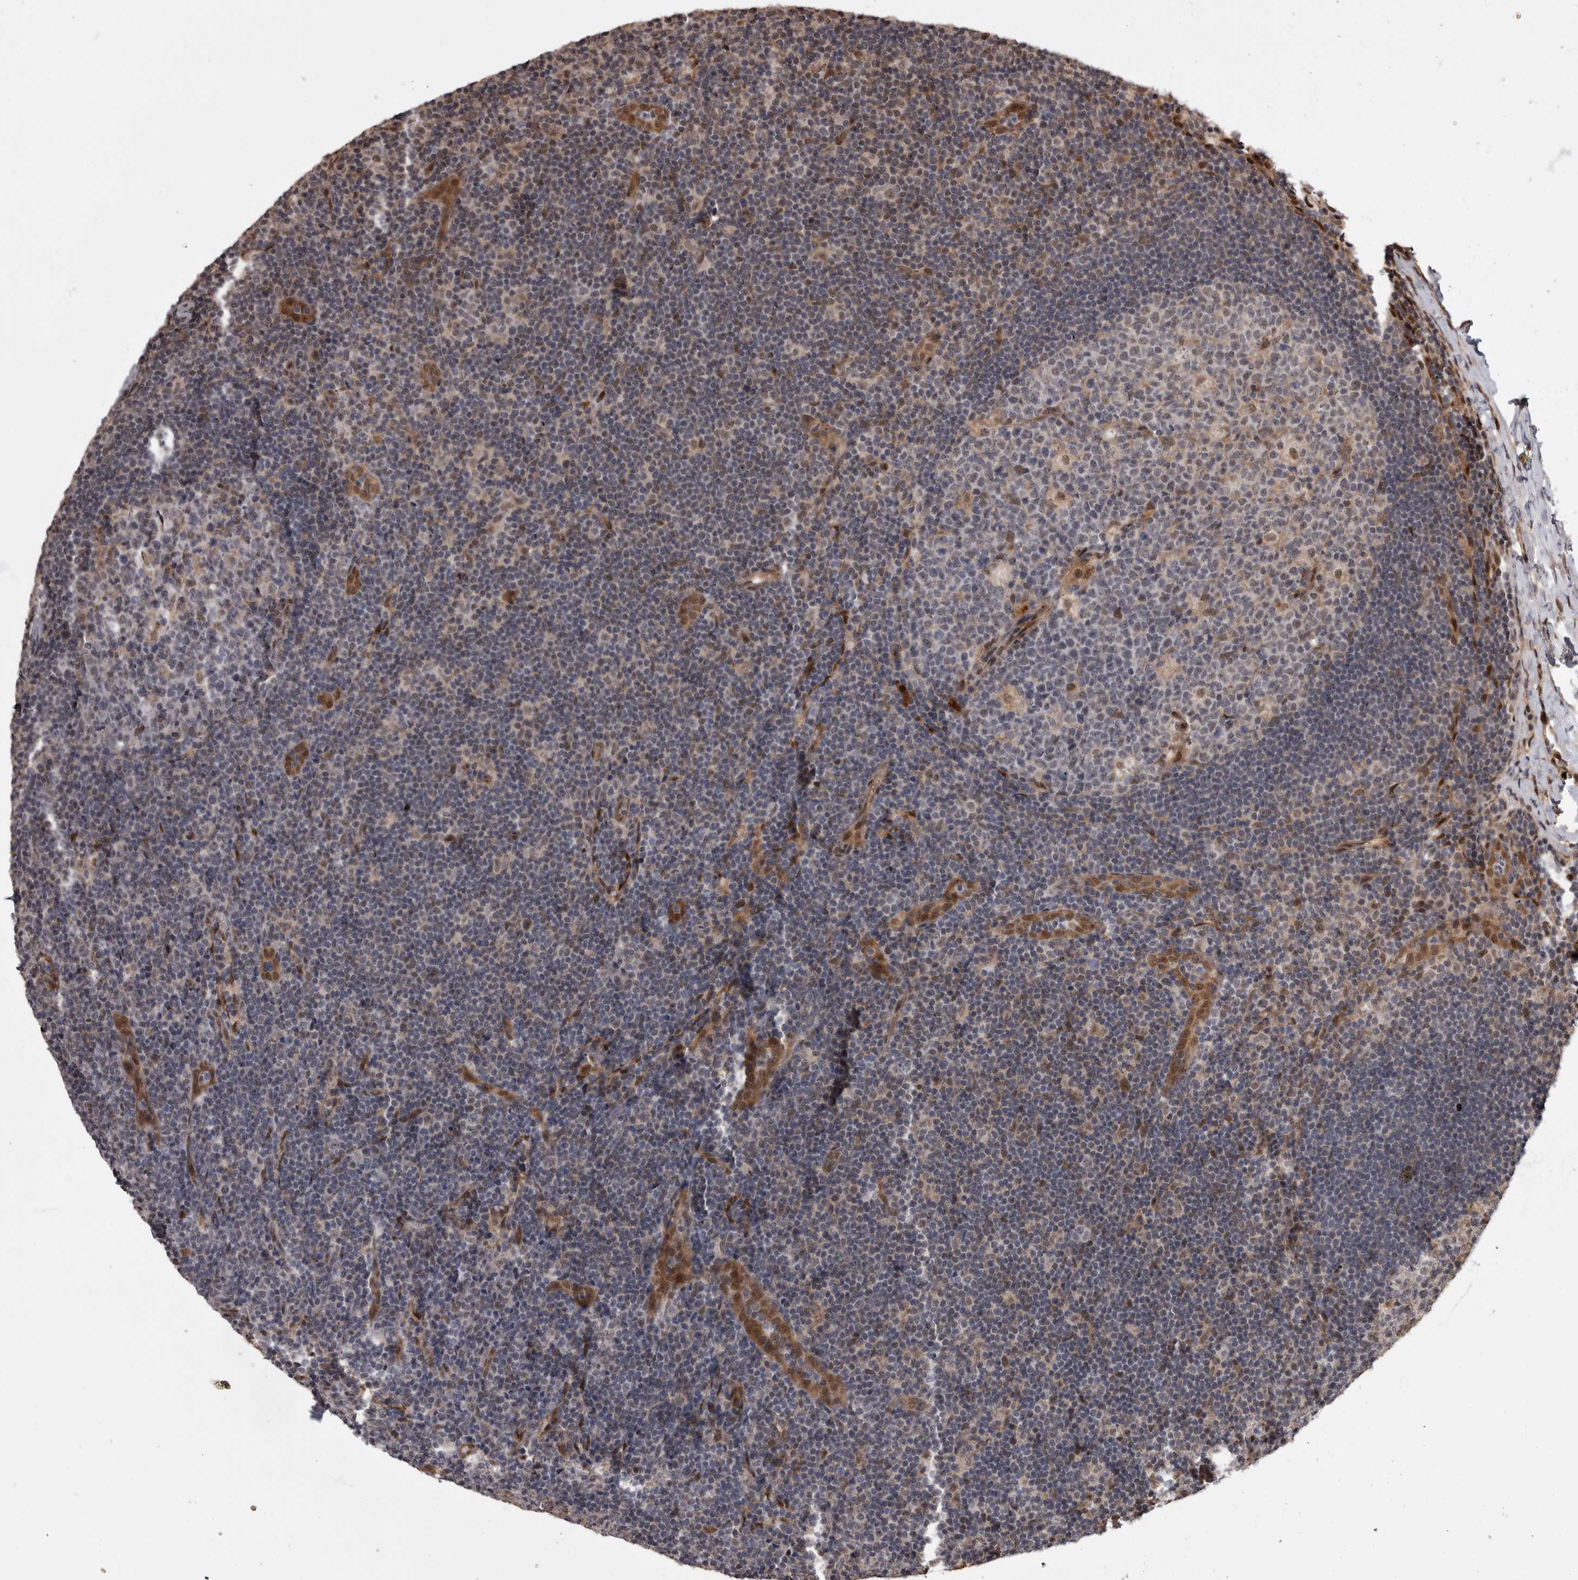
{"staining": {"intensity": "moderate", "quantity": "<25%", "location": "nuclear"}, "tissue": "lymph node", "cell_type": "Germinal center cells", "image_type": "normal", "snomed": [{"axis": "morphology", "description": "Normal tissue, NOS"}, {"axis": "topography", "description": "Lymph node"}], "caption": "Unremarkable lymph node displays moderate nuclear staining in about <25% of germinal center cells, visualized by immunohistochemistry.", "gene": "AKT3", "patient": {"sex": "female", "age": 22}}